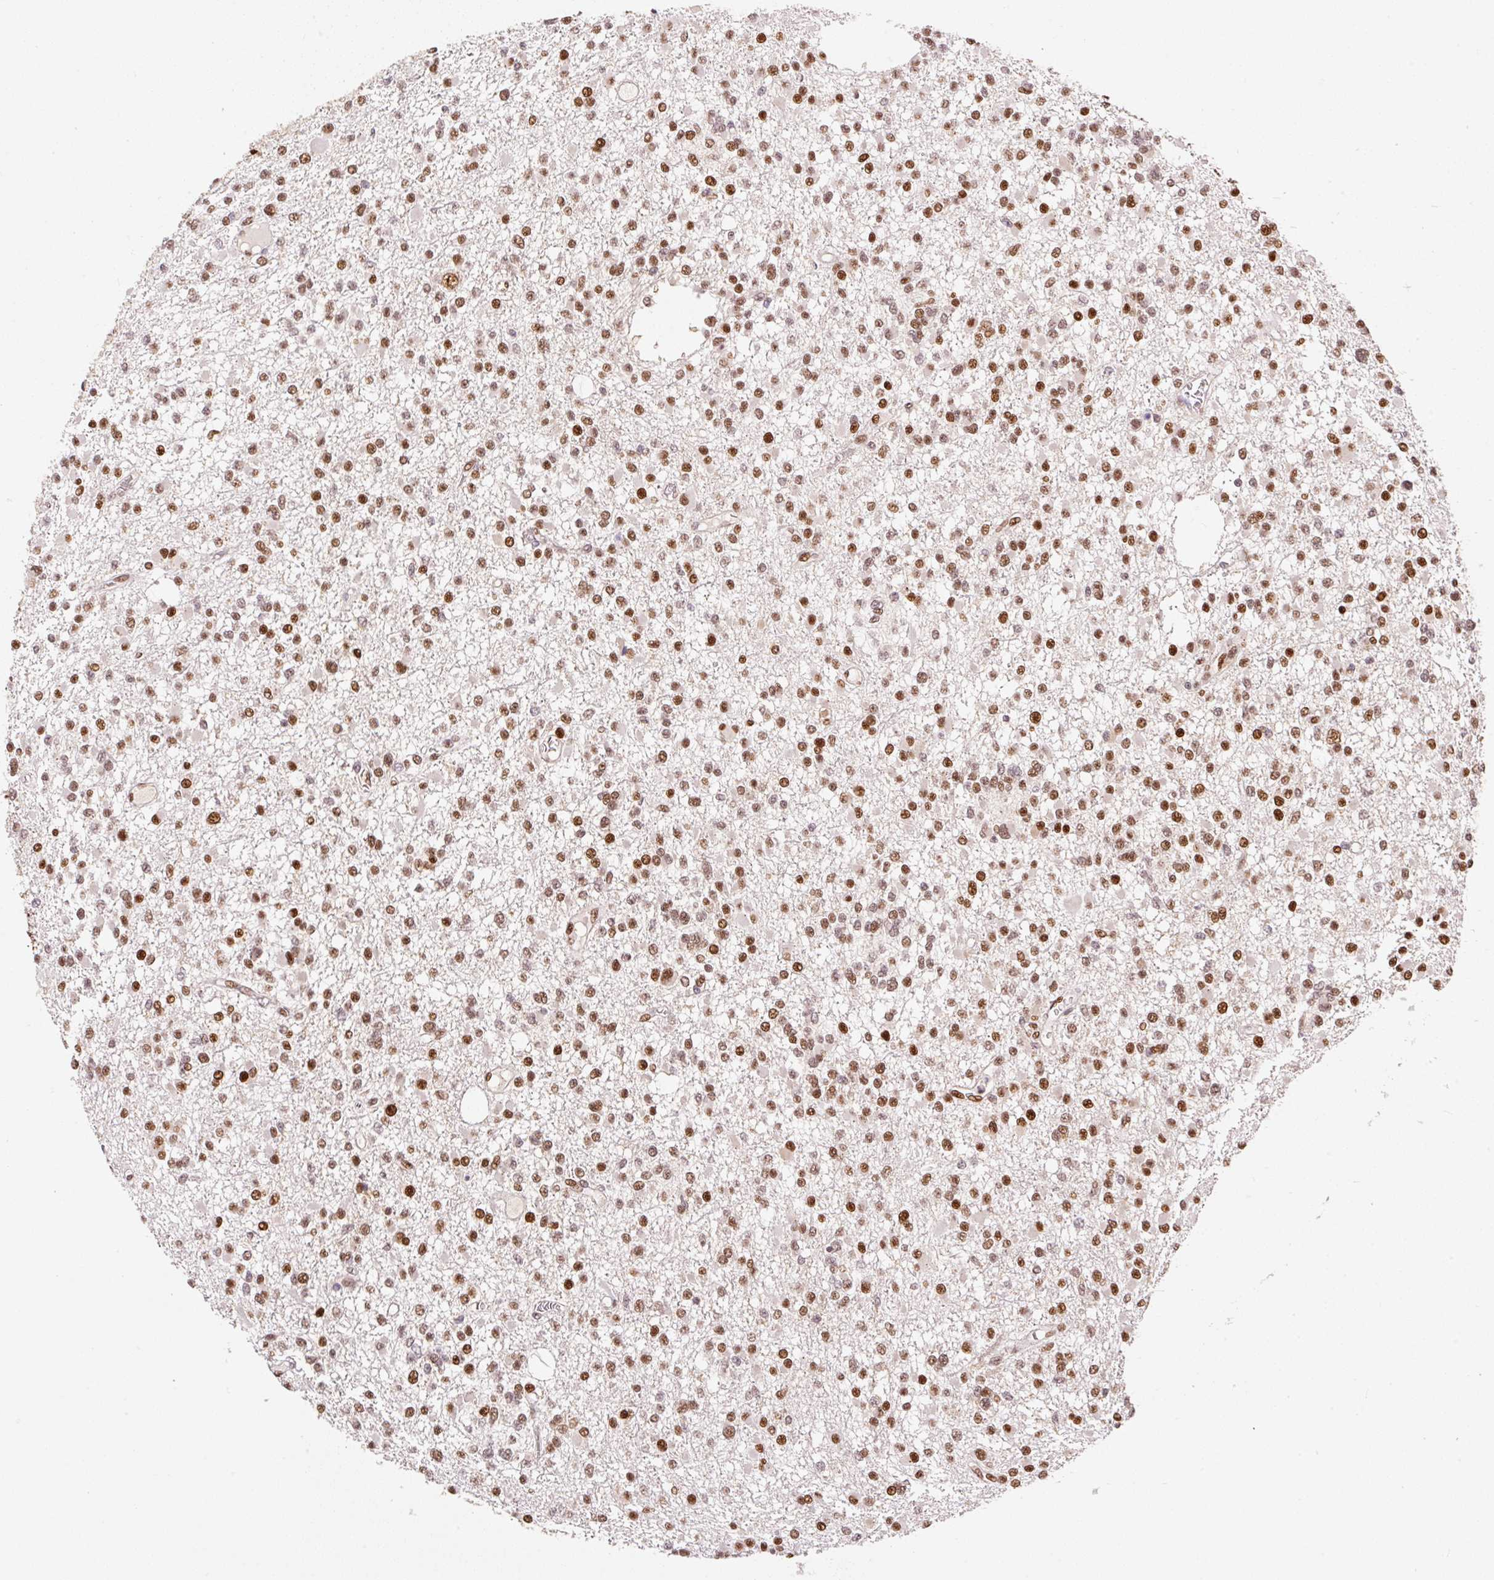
{"staining": {"intensity": "strong", "quantity": ">75%", "location": "nuclear"}, "tissue": "glioma", "cell_type": "Tumor cells", "image_type": "cancer", "snomed": [{"axis": "morphology", "description": "Glioma, malignant, Low grade"}, {"axis": "topography", "description": "Brain"}], "caption": "Malignant low-grade glioma was stained to show a protein in brown. There is high levels of strong nuclear staining in approximately >75% of tumor cells. (brown staining indicates protein expression, while blue staining denotes nuclei).", "gene": "GPR139", "patient": {"sex": "female", "age": 22}}